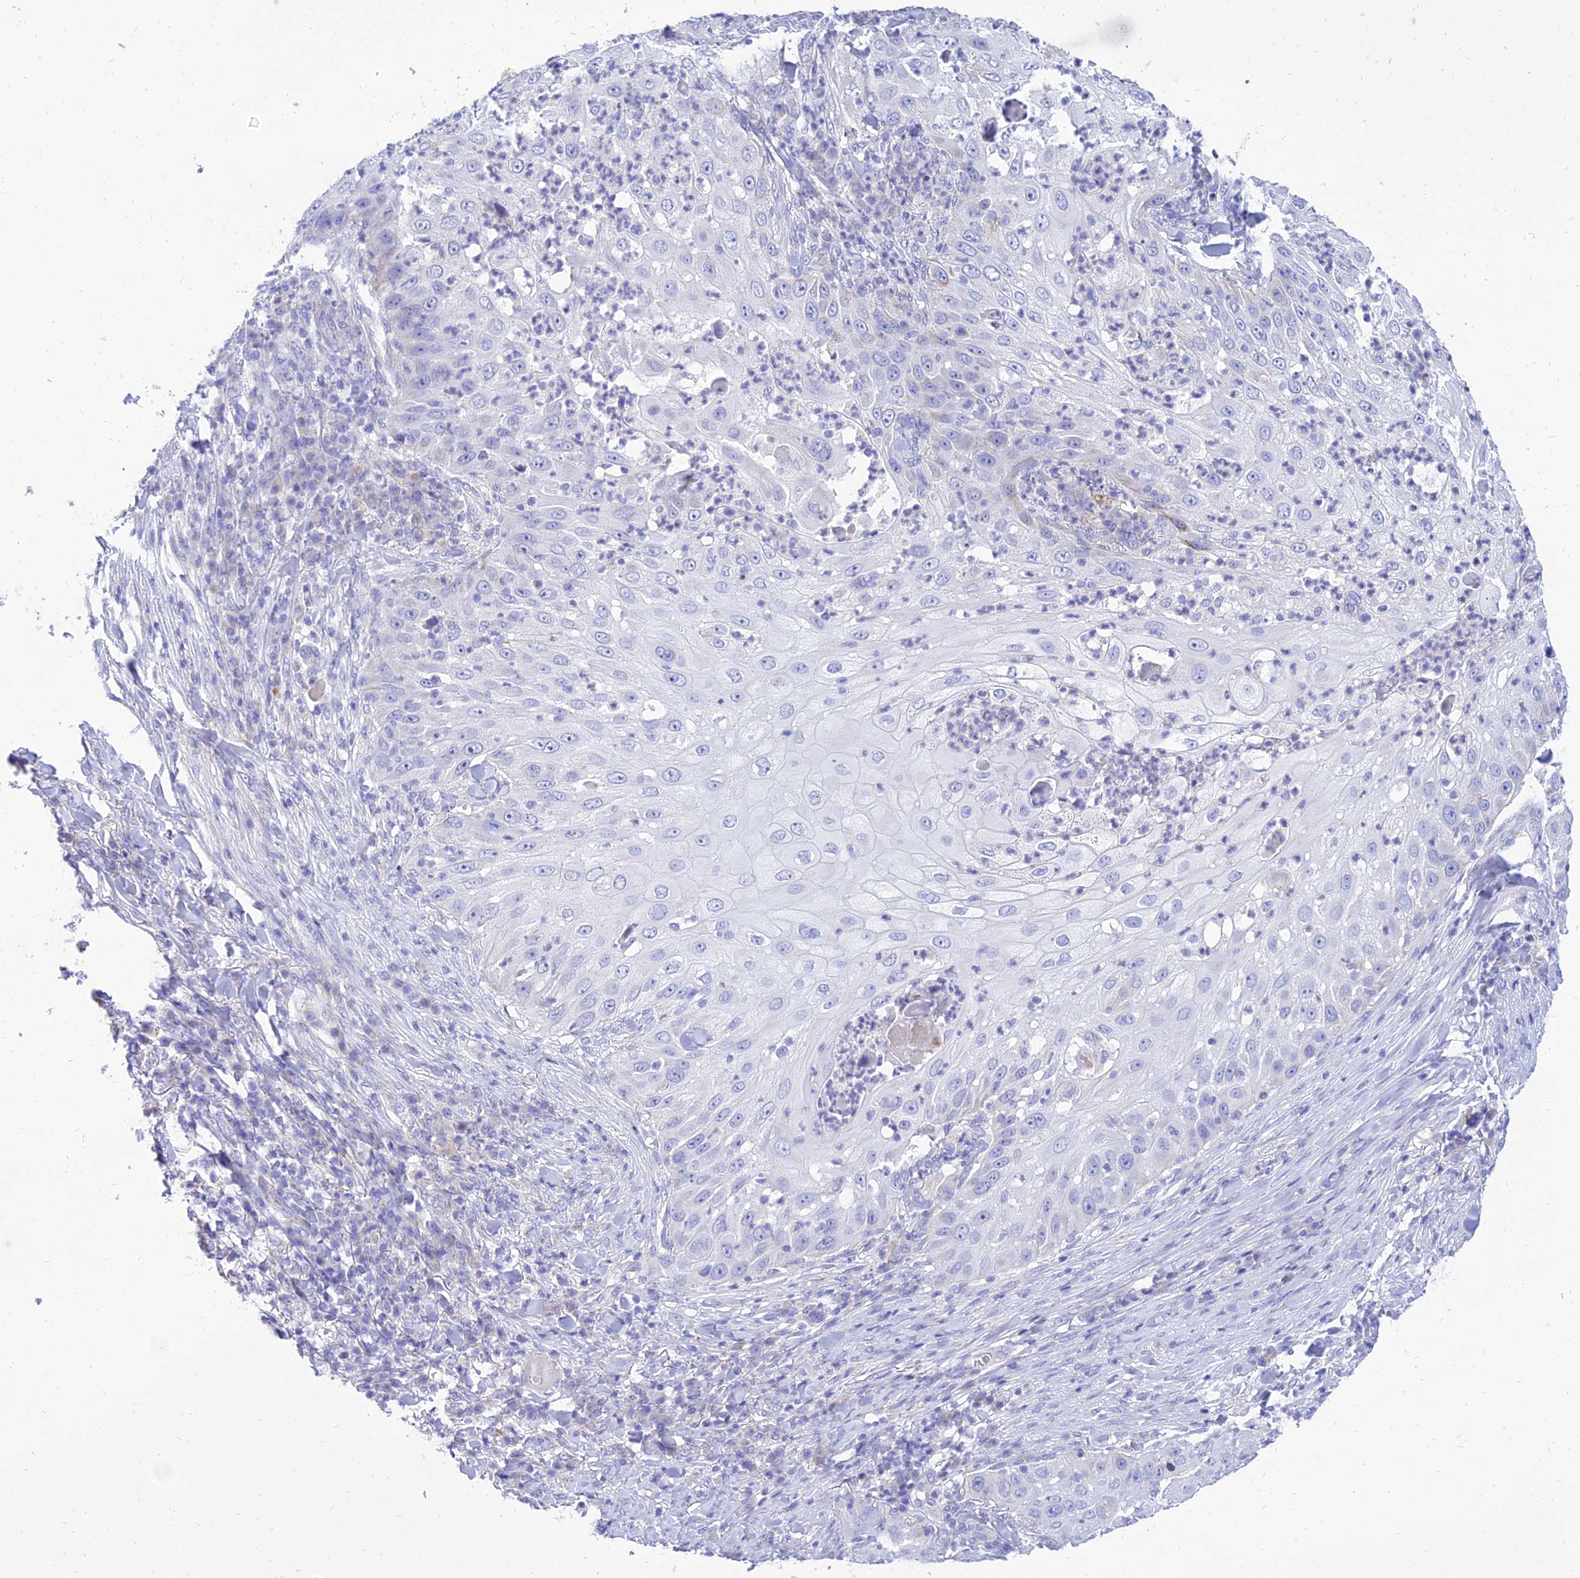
{"staining": {"intensity": "negative", "quantity": "none", "location": "none"}, "tissue": "skin cancer", "cell_type": "Tumor cells", "image_type": "cancer", "snomed": [{"axis": "morphology", "description": "Squamous cell carcinoma, NOS"}, {"axis": "topography", "description": "Skin"}], "caption": "An immunohistochemistry photomicrograph of skin cancer is shown. There is no staining in tumor cells of skin cancer.", "gene": "PKN3", "patient": {"sex": "female", "age": 44}}